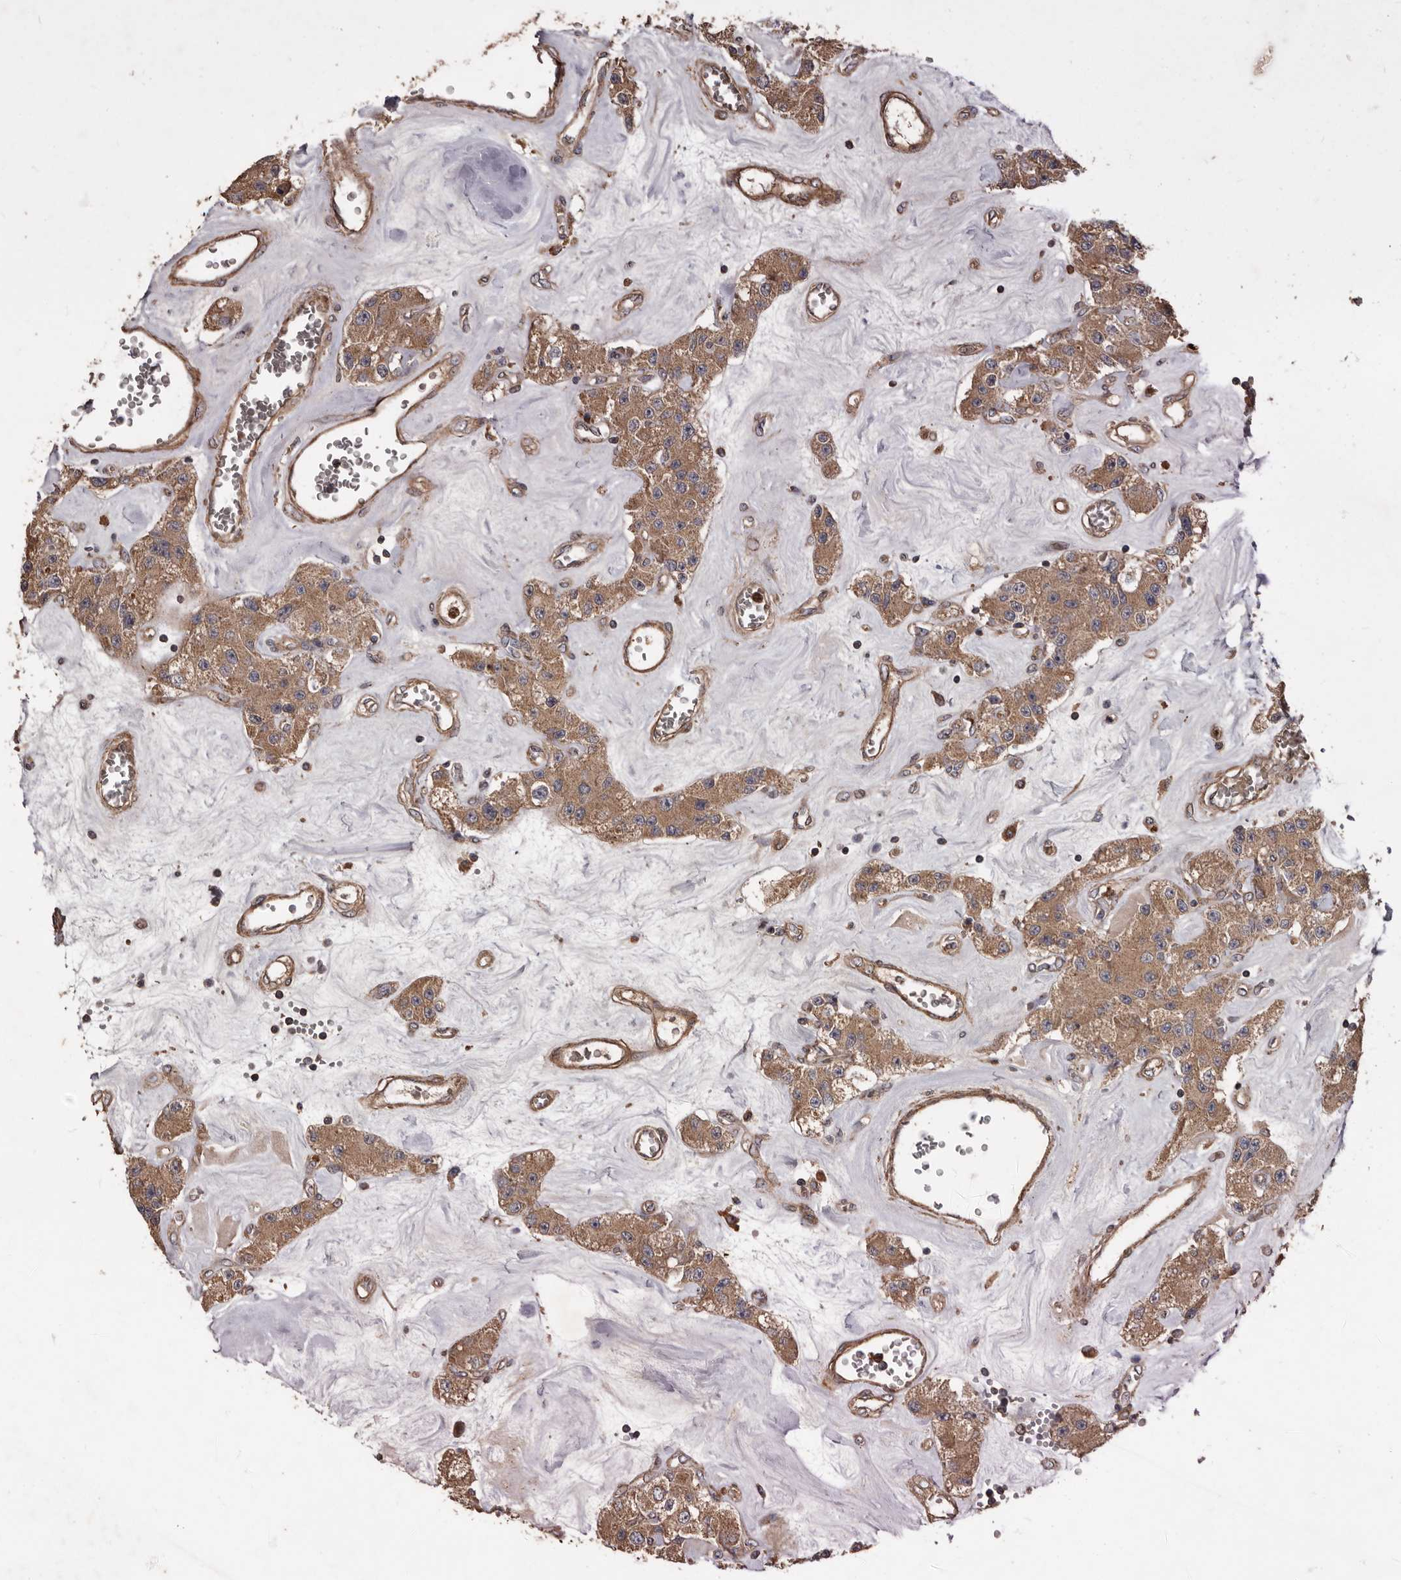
{"staining": {"intensity": "moderate", "quantity": ">75%", "location": "cytoplasmic/membranous"}, "tissue": "carcinoid", "cell_type": "Tumor cells", "image_type": "cancer", "snomed": [{"axis": "morphology", "description": "Carcinoid, malignant, NOS"}, {"axis": "topography", "description": "Pancreas"}], "caption": "Tumor cells exhibit medium levels of moderate cytoplasmic/membranous staining in about >75% of cells in malignant carcinoid. (Stains: DAB in brown, nuclei in blue, Microscopy: brightfield microscopy at high magnification).", "gene": "ARHGEF5", "patient": {"sex": "male", "age": 41}}